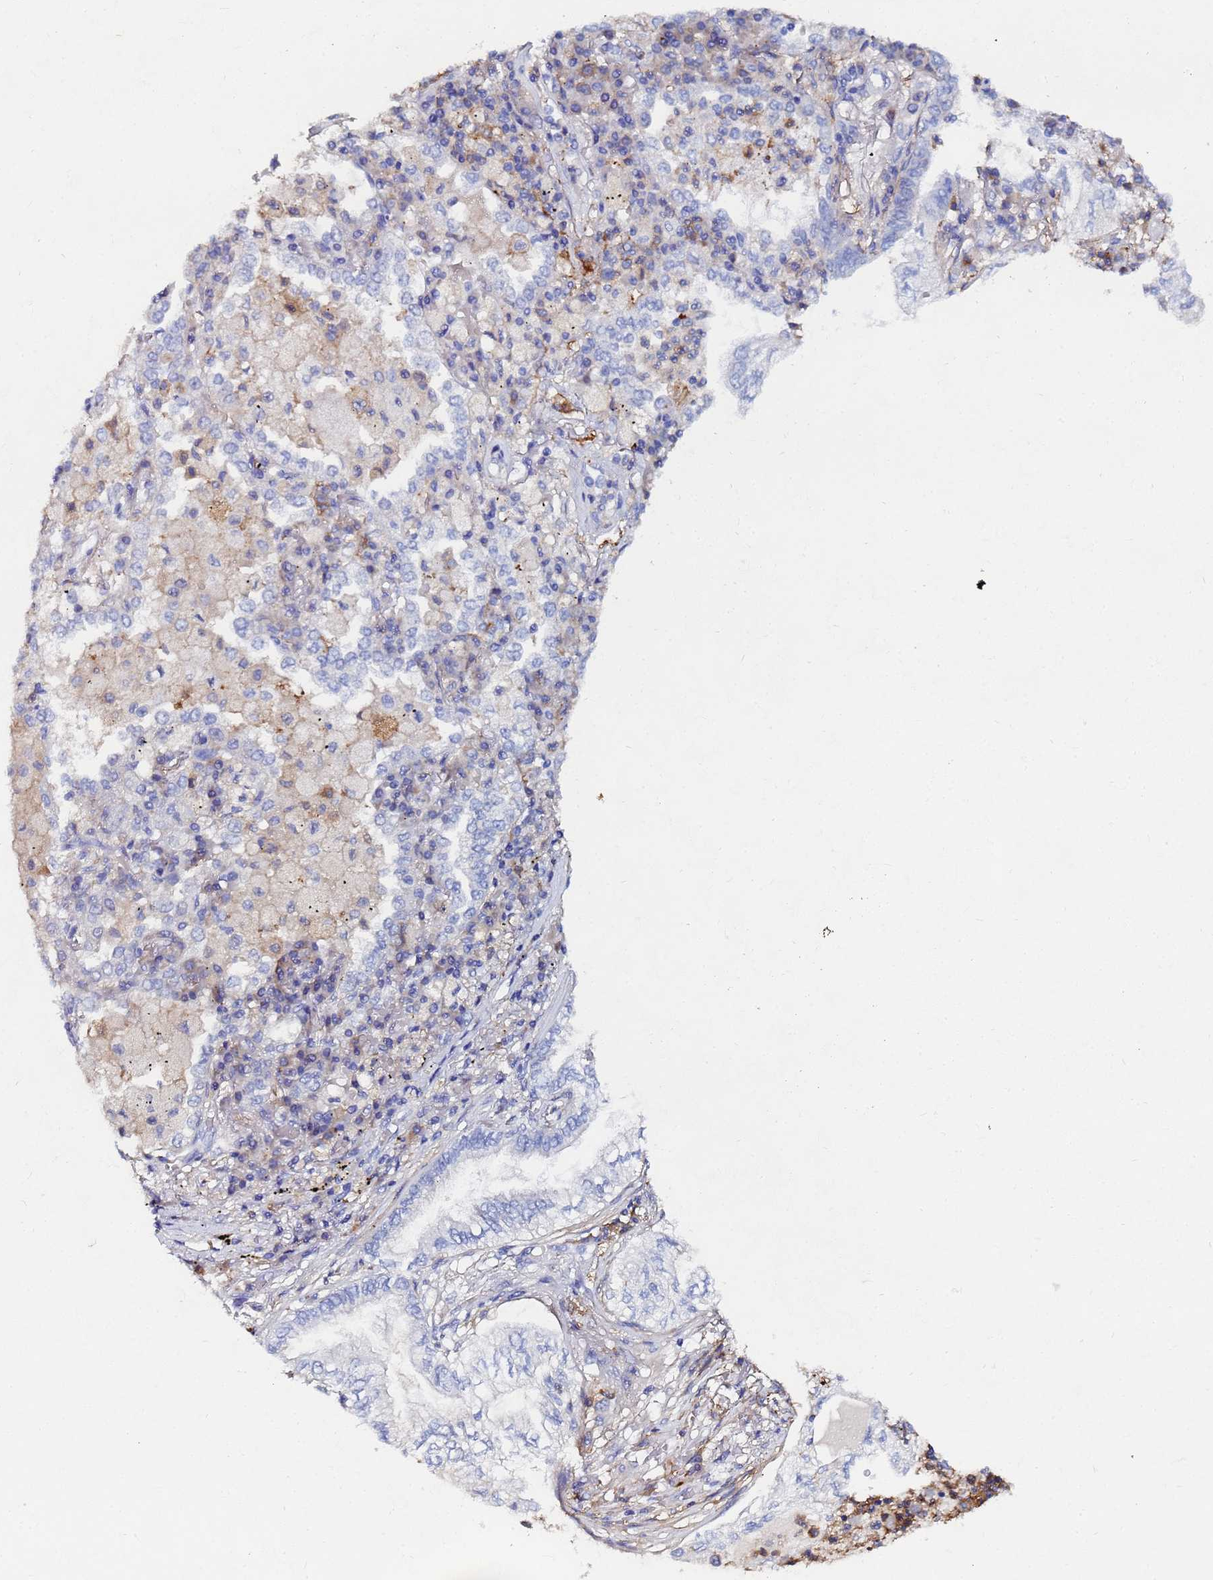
{"staining": {"intensity": "negative", "quantity": "none", "location": "none"}, "tissue": "lung cancer", "cell_type": "Tumor cells", "image_type": "cancer", "snomed": [{"axis": "morphology", "description": "Adenocarcinoma, NOS"}, {"axis": "topography", "description": "Lung"}], "caption": "Histopathology image shows no protein staining in tumor cells of lung cancer tissue. (DAB (3,3'-diaminobenzidine) immunohistochemistry with hematoxylin counter stain).", "gene": "BASP1", "patient": {"sex": "female", "age": 70}}